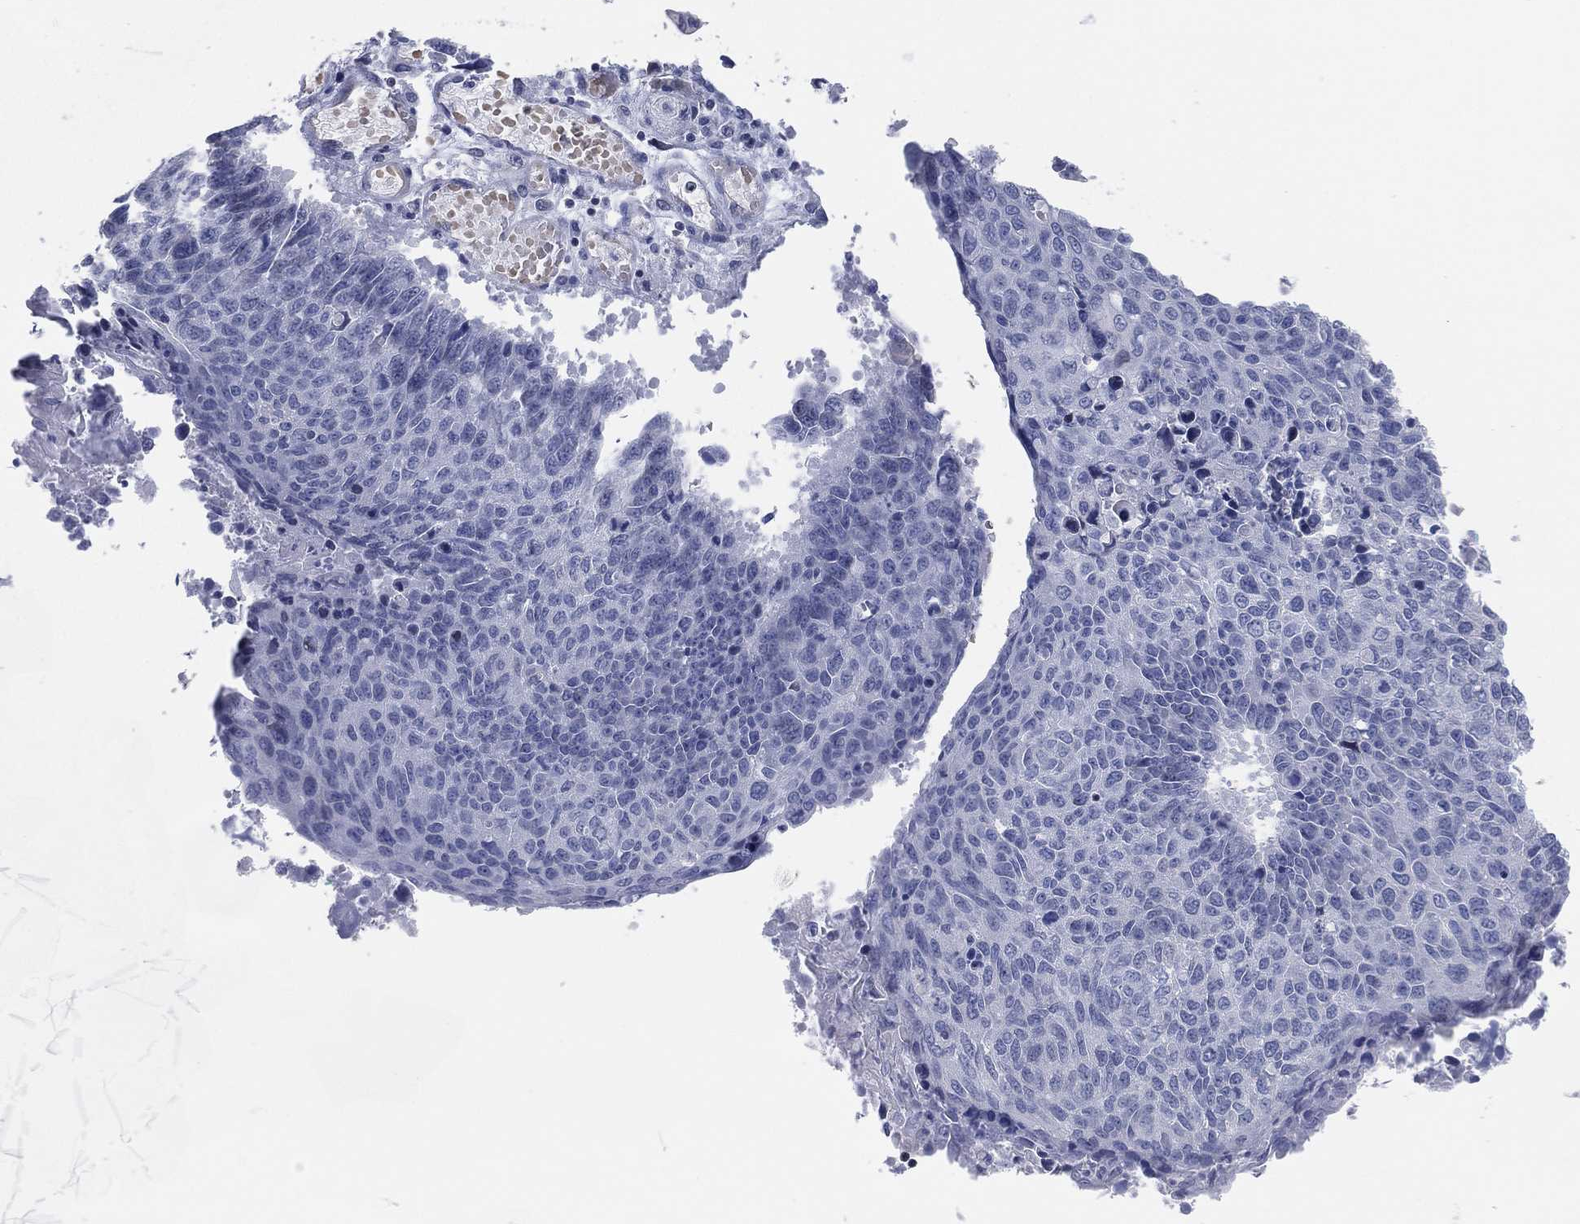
{"staining": {"intensity": "negative", "quantity": "none", "location": "none"}, "tissue": "lung cancer", "cell_type": "Tumor cells", "image_type": "cancer", "snomed": [{"axis": "morphology", "description": "Squamous cell carcinoma, NOS"}, {"axis": "topography", "description": "Lung"}], "caption": "Immunohistochemical staining of lung squamous cell carcinoma reveals no significant positivity in tumor cells.", "gene": "CFTR", "patient": {"sex": "male", "age": 73}}